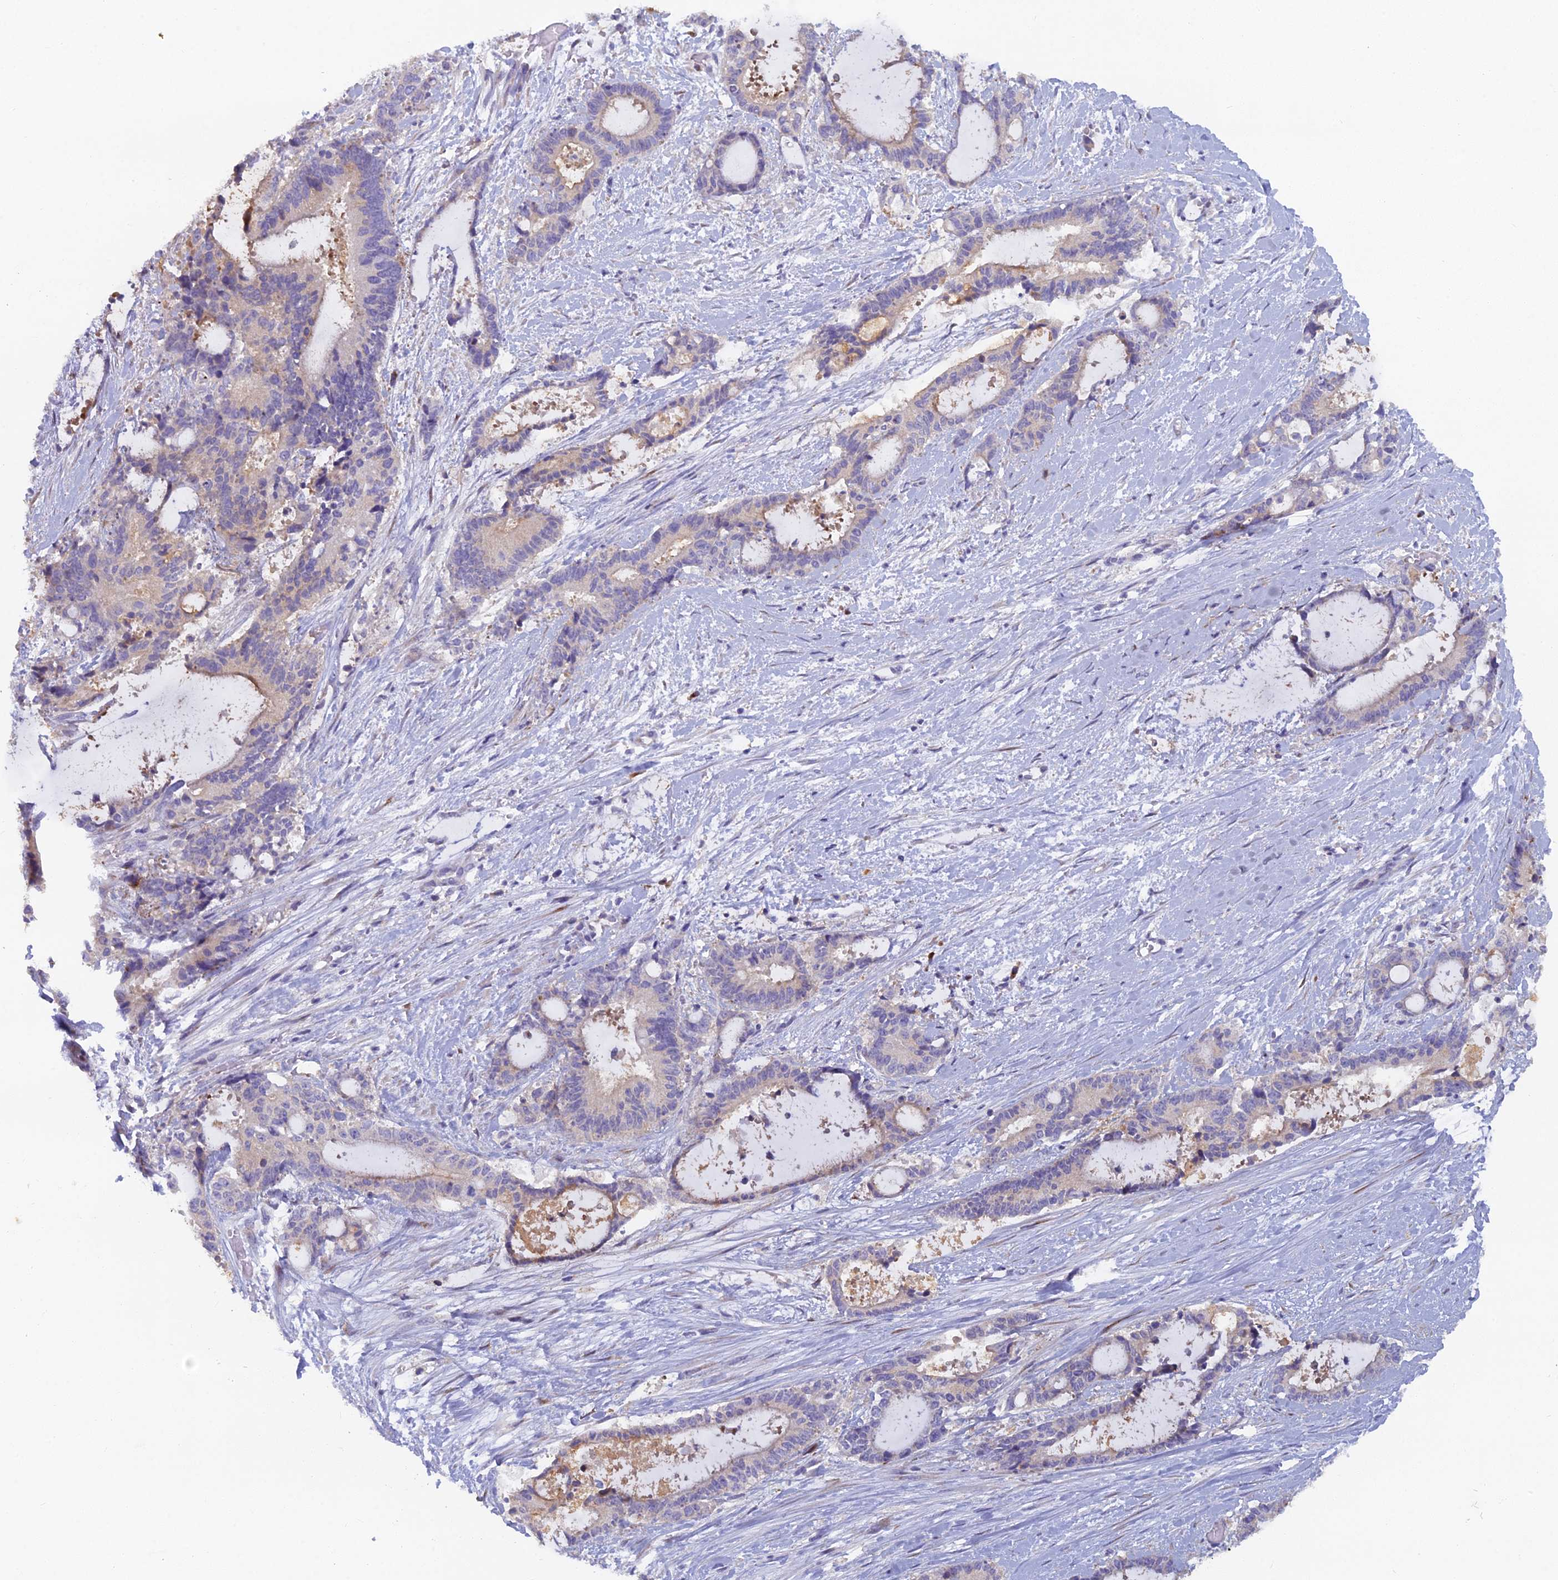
{"staining": {"intensity": "weak", "quantity": "<25%", "location": "cytoplasmic/membranous"}, "tissue": "liver cancer", "cell_type": "Tumor cells", "image_type": "cancer", "snomed": [{"axis": "morphology", "description": "Normal tissue, NOS"}, {"axis": "morphology", "description": "Cholangiocarcinoma"}, {"axis": "topography", "description": "Liver"}, {"axis": "topography", "description": "Peripheral nerve tissue"}], "caption": "A histopathology image of cholangiocarcinoma (liver) stained for a protein demonstrates no brown staining in tumor cells.", "gene": "B9D2", "patient": {"sex": "female", "age": 73}}